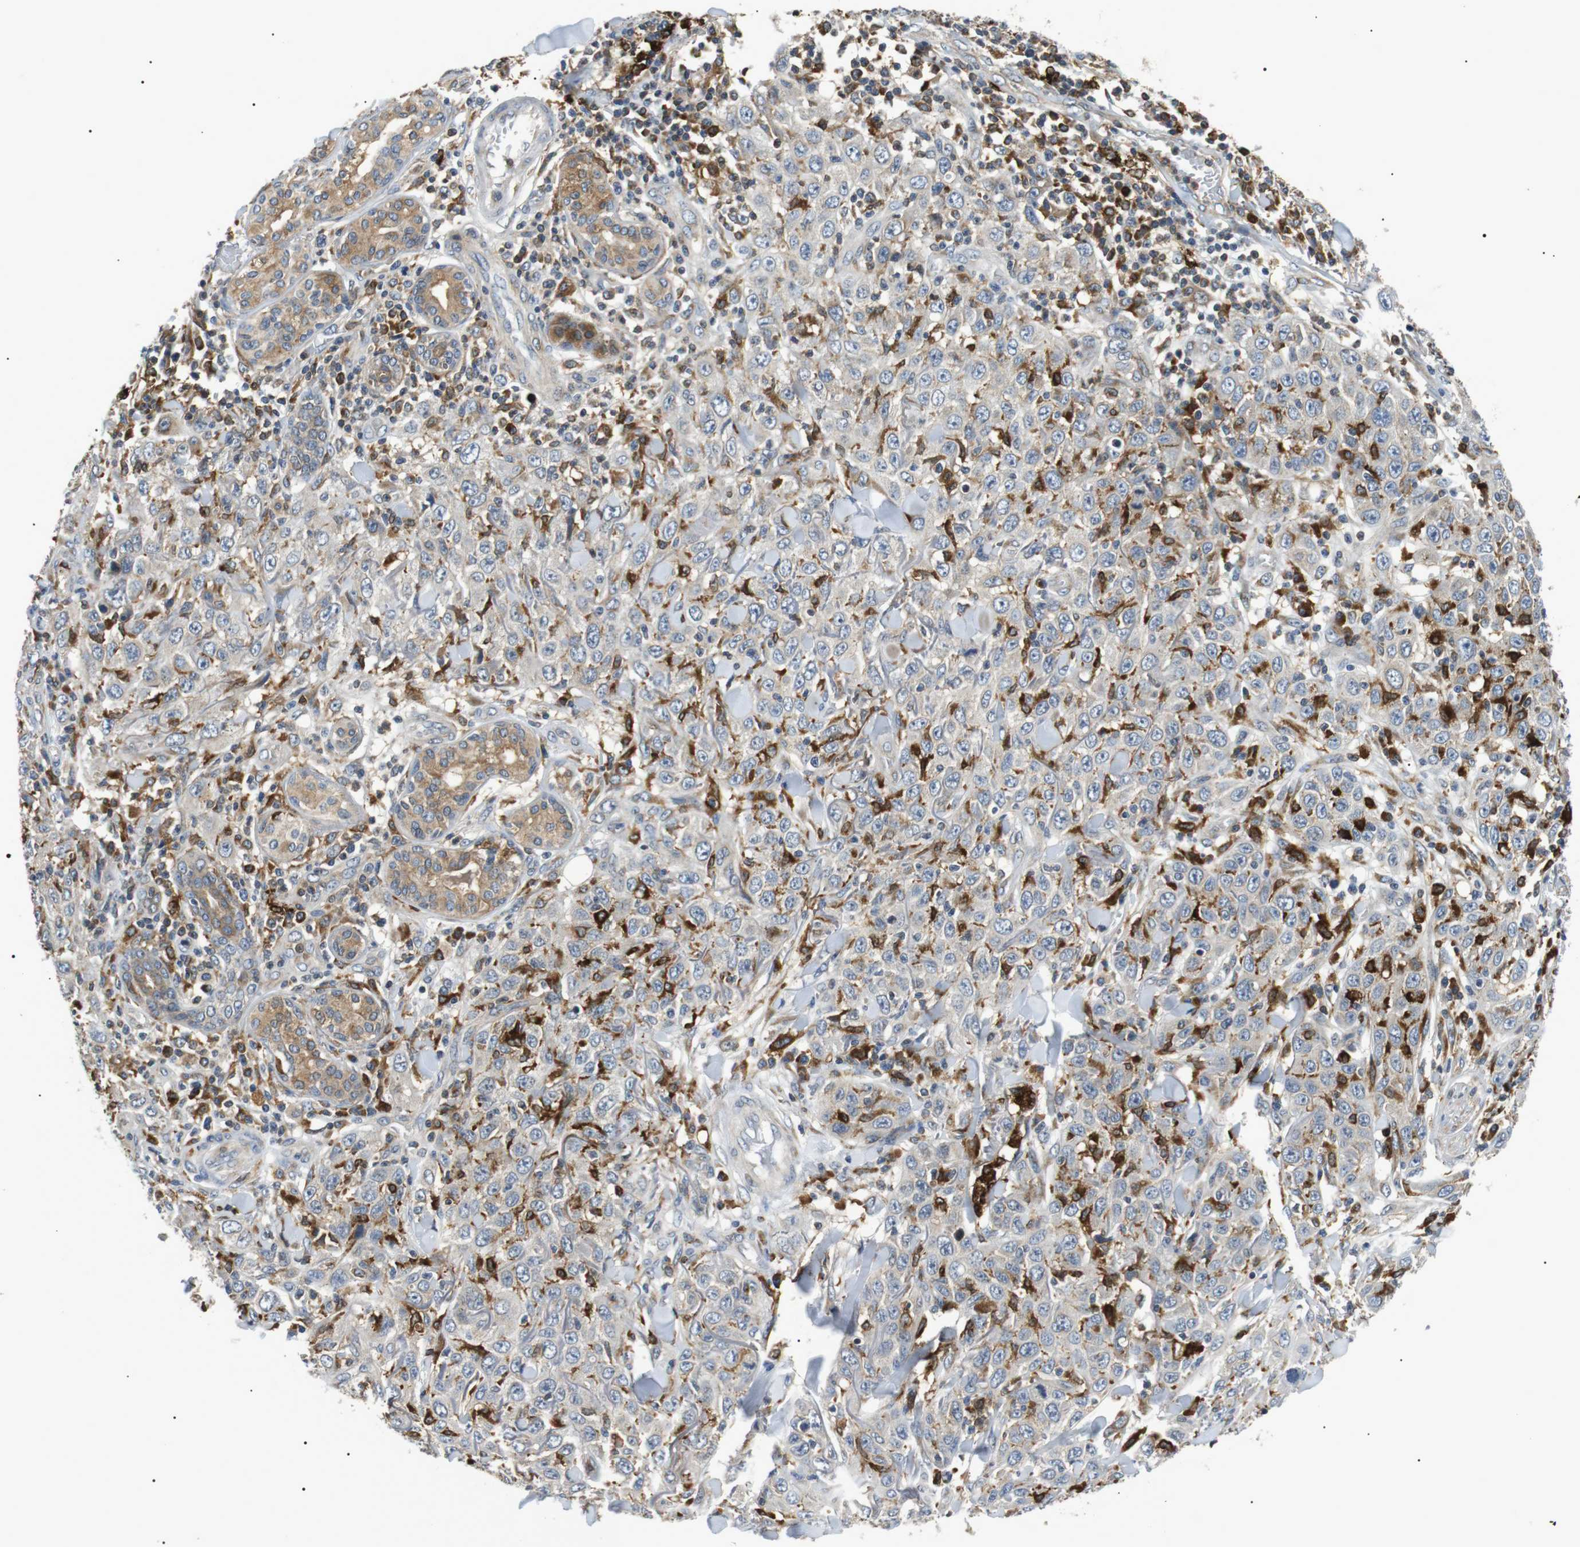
{"staining": {"intensity": "negative", "quantity": "none", "location": "none"}, "tissue": "skin cancer", "cell_type": "Tumor cells", "image_type": "cancer", "snomed": [{"axis": "morphology", "description": "Squamous cell carcinoma, NOS"}, {"axis": "topography", "description": "Skin"}], "caption": "Immunohistochemistry (IHC) of human squamous cell carcinoma (skin) reveals no expression in tumor cells.", "gene": "RAB9A", "patient": {"sex": "female", "age": 88}}